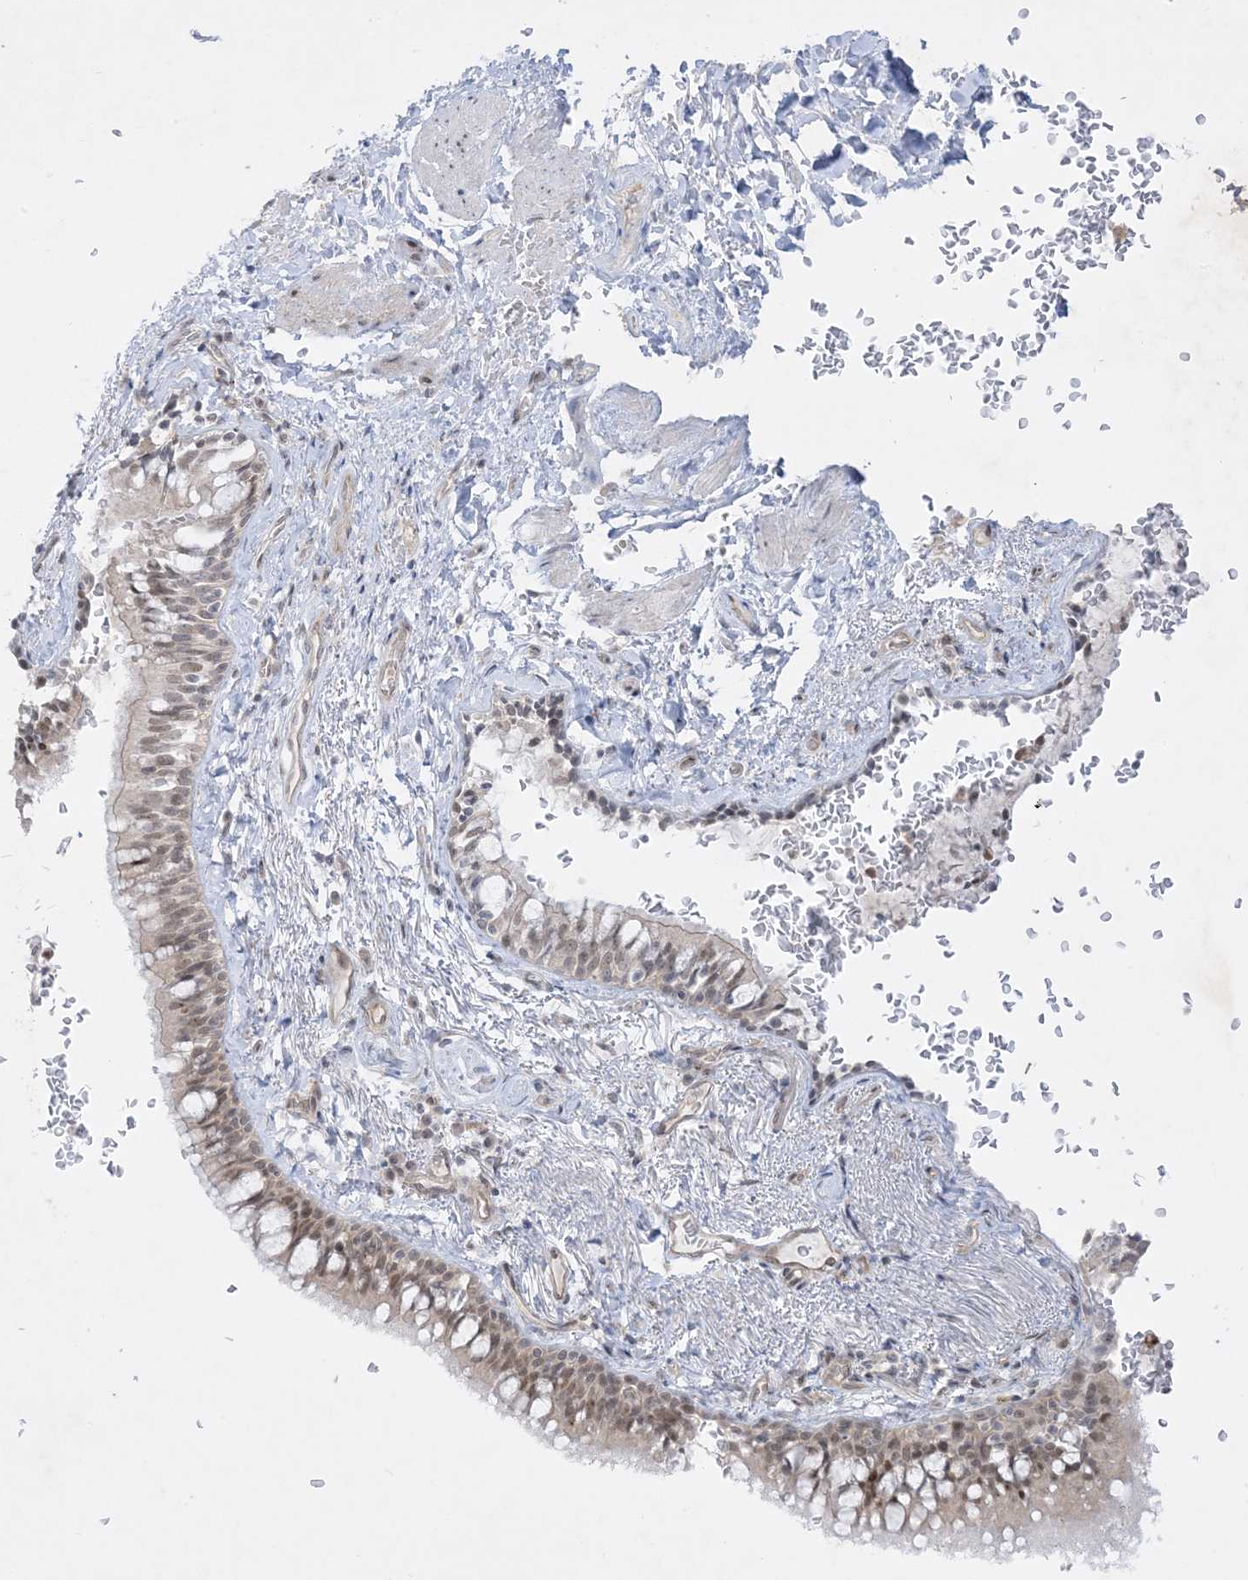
{"staining": {"intensity": "moderate", "quantity": ">75%", "location": "nuclear"}, "tissue": "bronchus", "cell_type": "Respiratory epithelial cells", "image_type": "normal", "snomed": [{"axis": "morphology", "description": "Normal tissue, NOS"}, {"axis": "topography", "description": "Cartilage tissue"}, {"axis": "topography", "description": "Bronchus"}], "caption": "Immunohistochemical staining of unremarkable bronchus displays medium levels of moderate nuclear positivity in about >75% of respiratory epithelial cells.", "gene": "PTK6", "patient": {"sex": "female", "age": 36}}